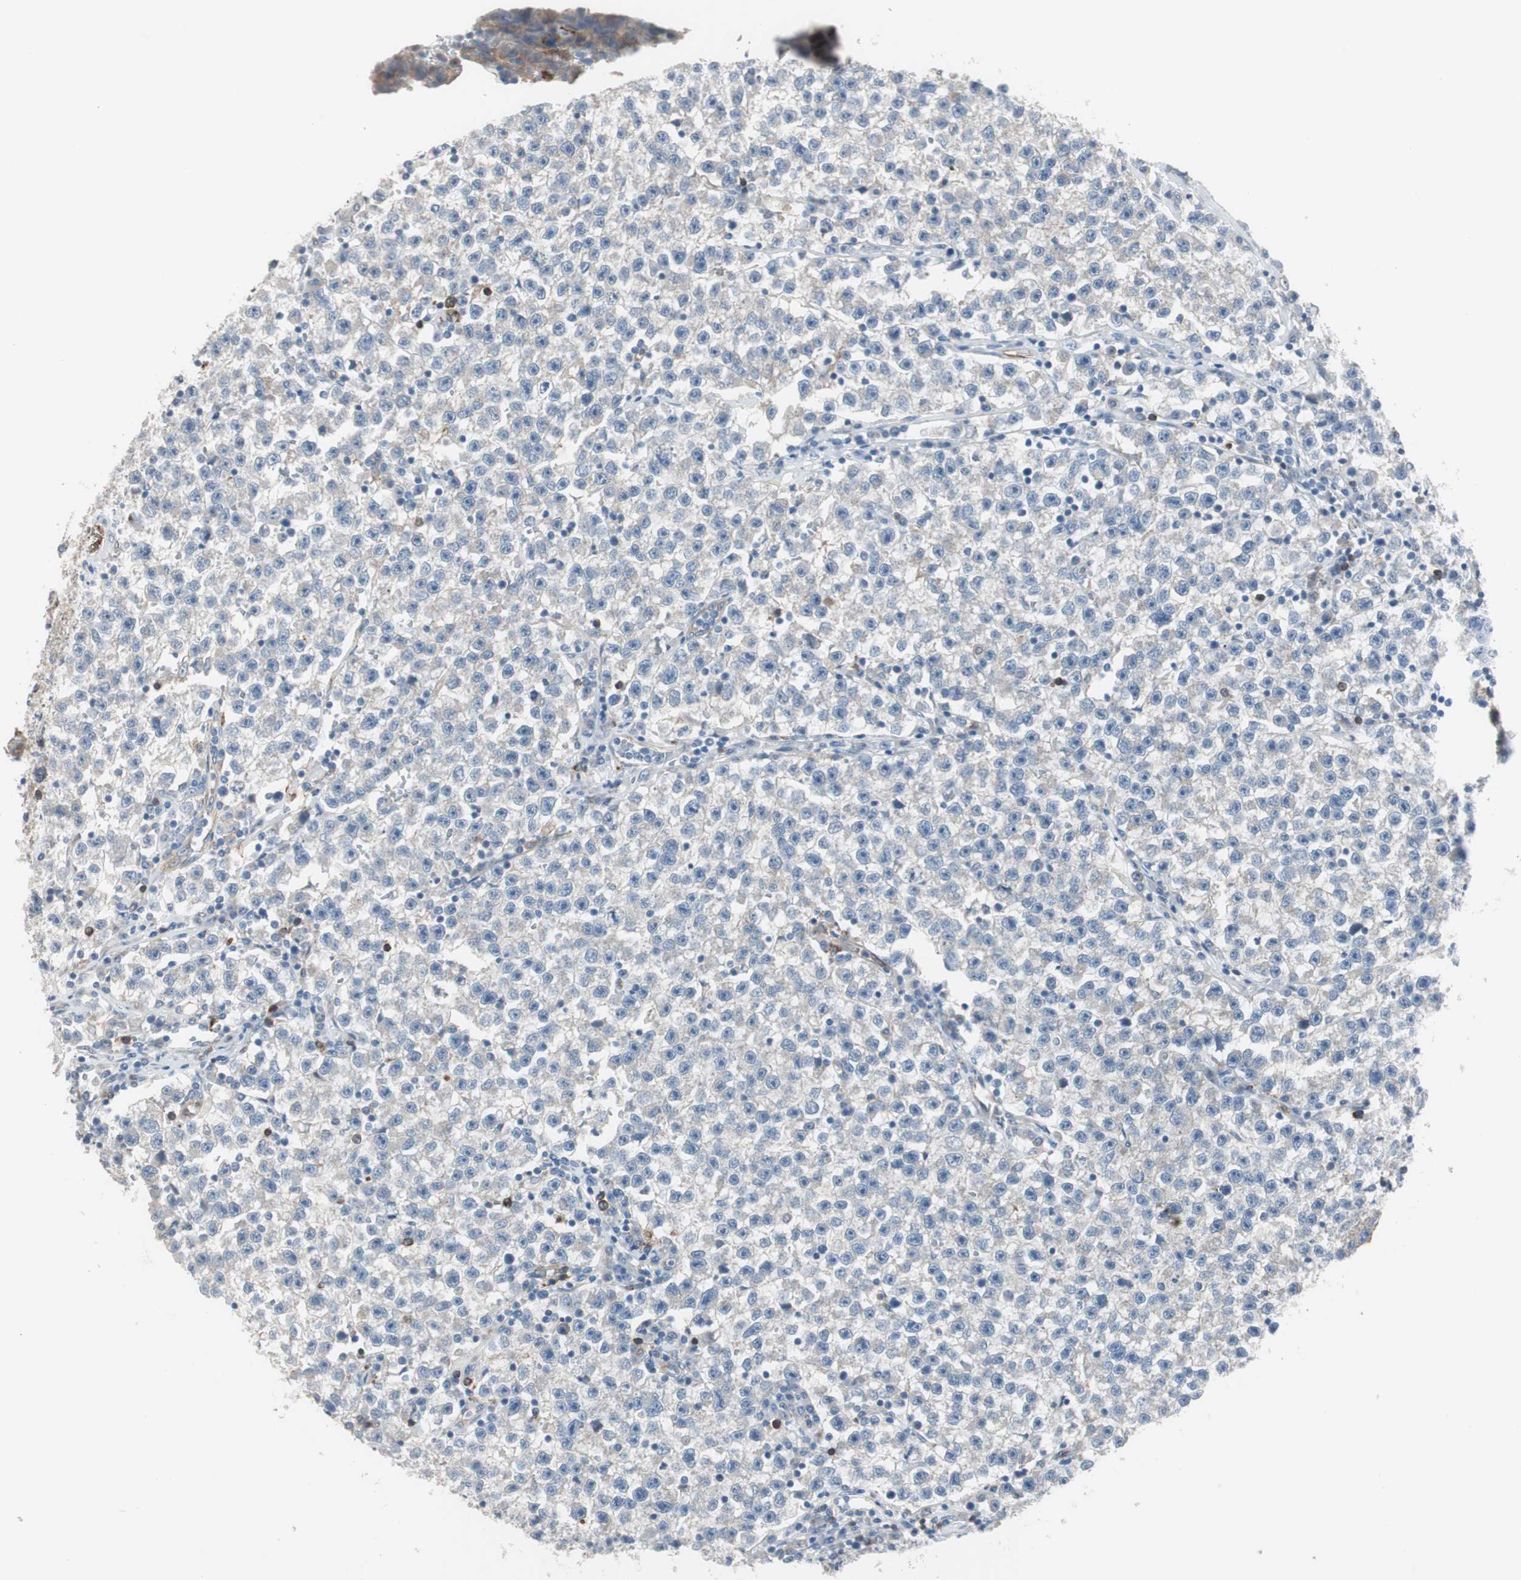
{"staining": {"intensity": "weak", "quantity": "25%-75%", "location": "cytoplasmic/membranous"}, "tissue": "testis cancer", "cell_type": "Tumor cells", "image_type": "cancer", "snomed": [{"axis": "morphology", "description": "Seminoma, NOS"}, {"axis": "topography", "description": "Testis"}], "caption": "A brown stain shows weak cytoplasmic/membranous positivity of a protein in human testis cancer tumor cells.", "gene": "SWAP70", "patient": {"sex": "male", "age": 22}}